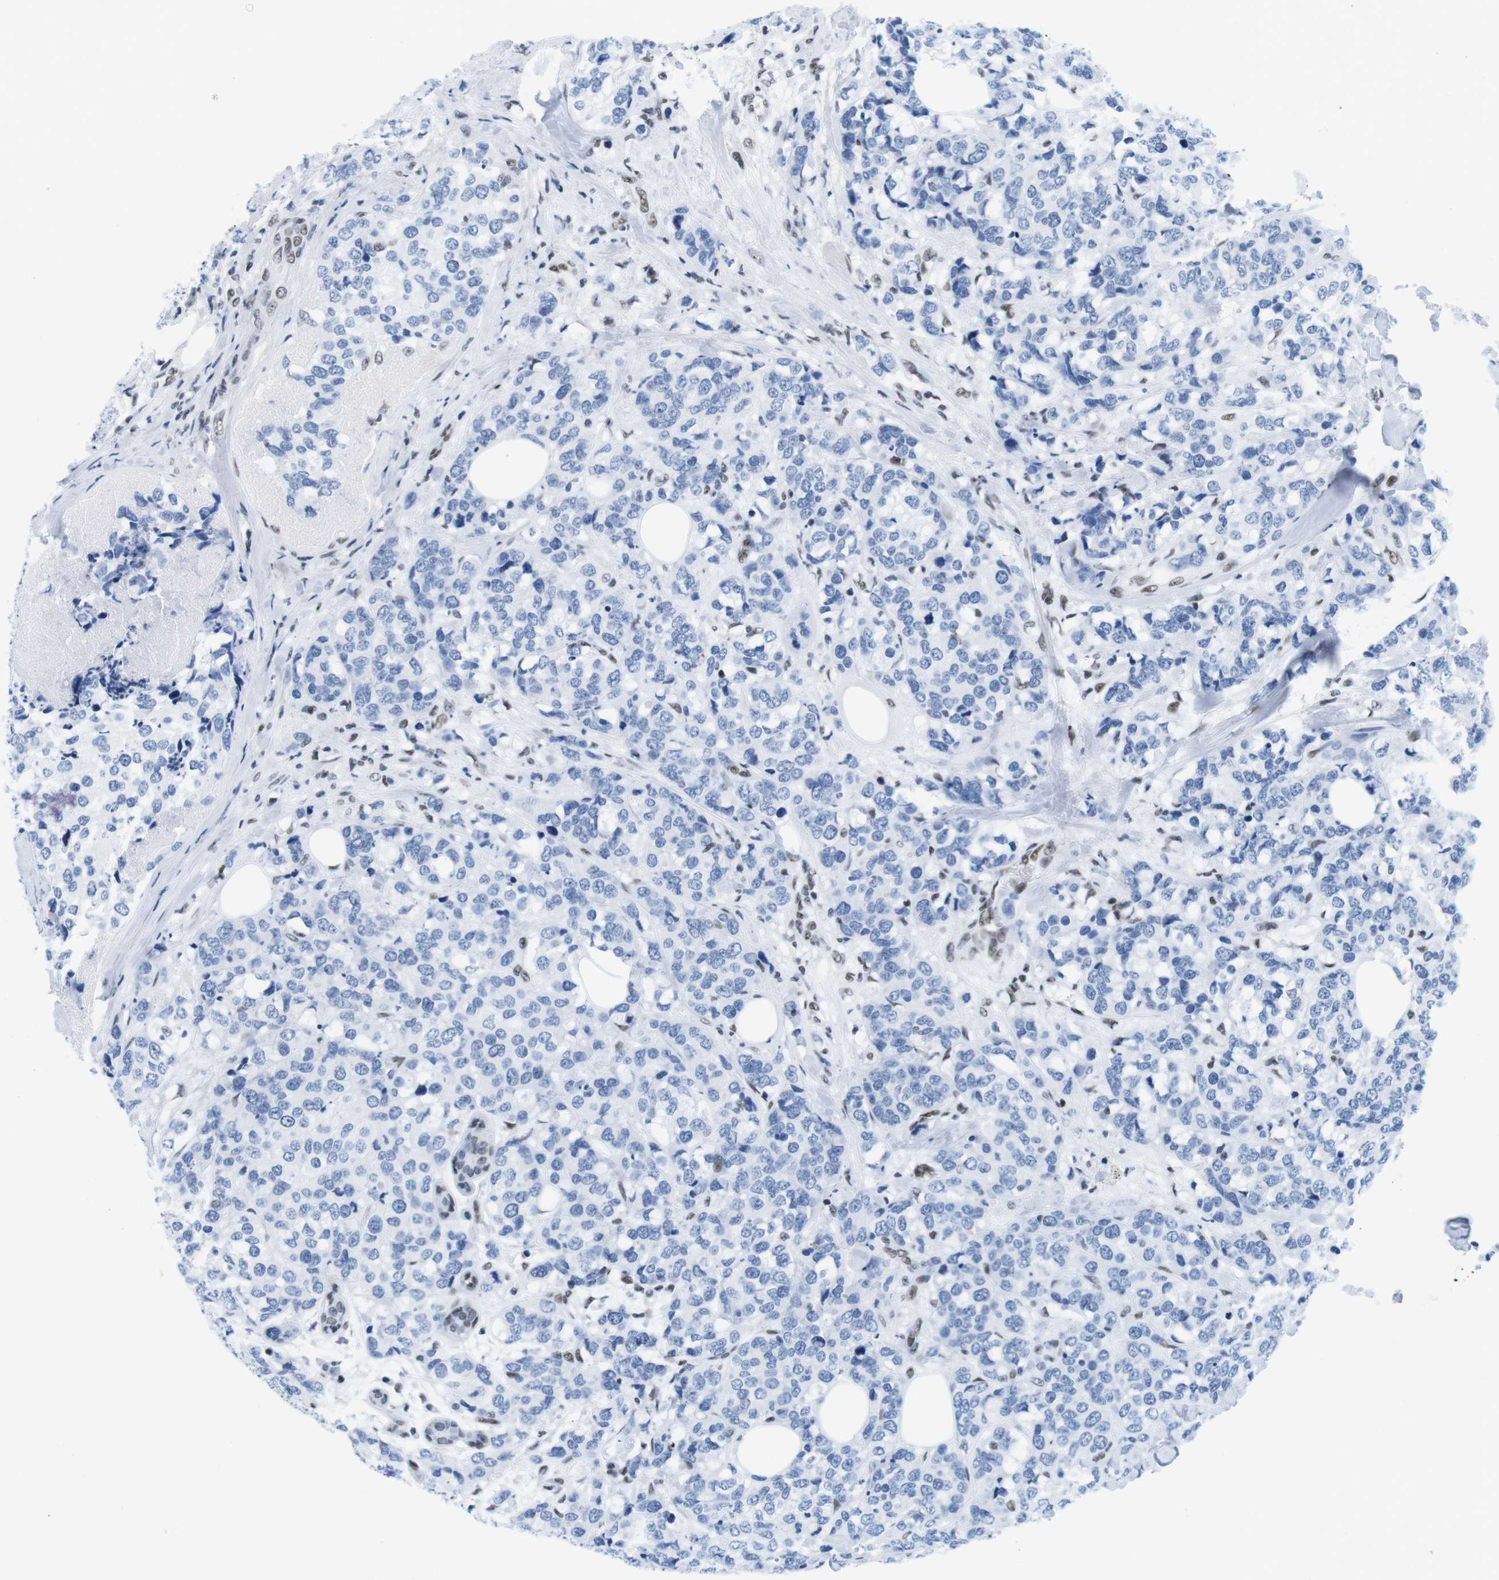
{"staining": {"intensity": "negative", "quantity": "none", "location": "none"}, "tissue": "breast cancer", "cell_type": "Tumor cells", "image_type": "cancer", "snomed": [{"axis": "morphology", "description": "Lobular carcinoma"}, {"axis": "topography", "description": "Breast"}], "caption": "This is a micrograph of immunohistochemistry (IHC) staining of breast lobular carcinoma, which shows no expression in tumor cells.", "gene": "IFI16", "patient": {"sex": "female", "age": 59}}